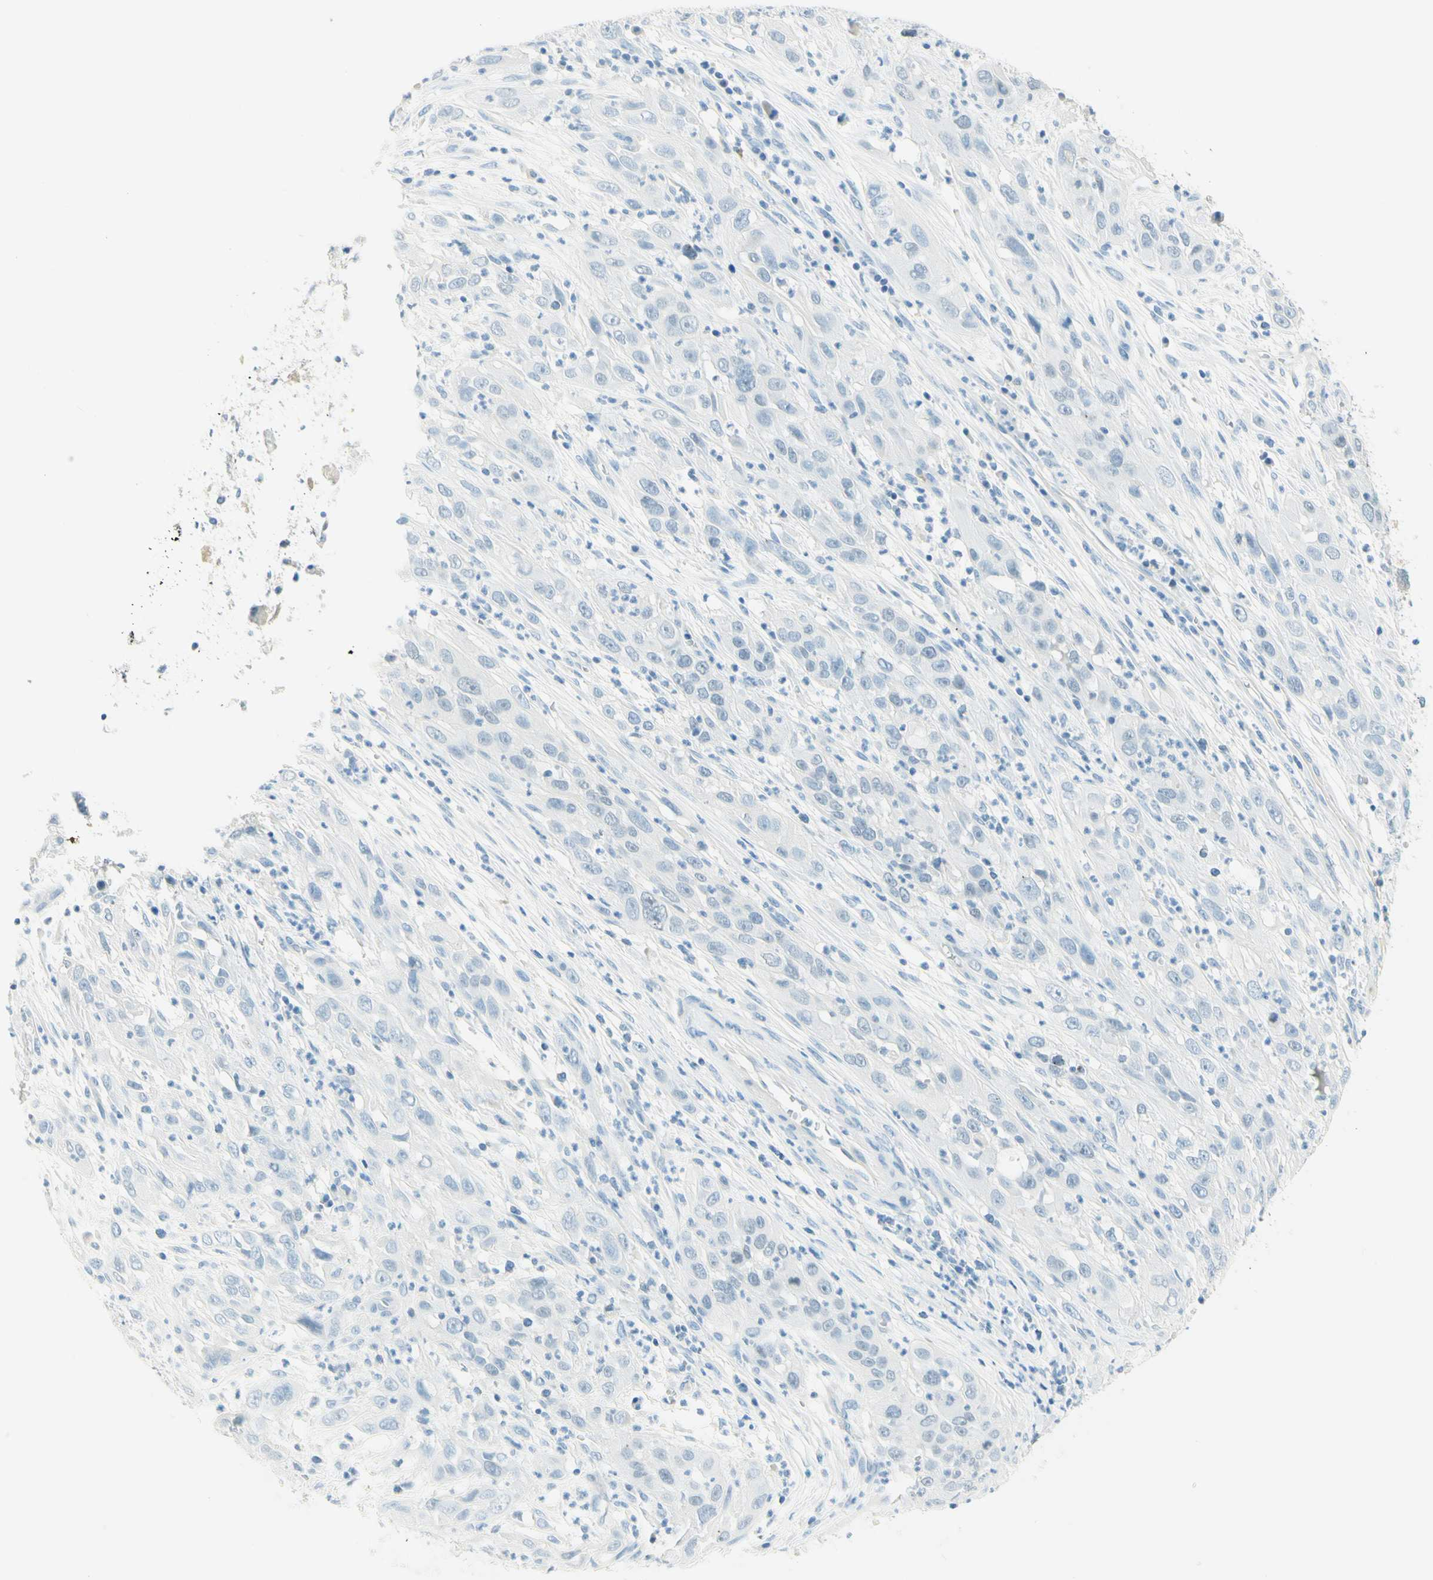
{"staining": {"intensity": "negative", "quantity": "none", "location": "none"}, "tissue": "cervical cancer", "cell_type": "Tumor cells", "image_type": "cancer", "snomed": [{"axis": "morphology", "description": "Squamous cell carcinoma, NOS"}, {"axis": "topography", "description": "Cervix"}], "caption": "This is a image of immunohistochemistry staining of cervical squamous cell carcinoma, which shows no positivity in tumor cells.", "gene": "TMEM132D", "patient": {"sex": "female", "age": 32}}